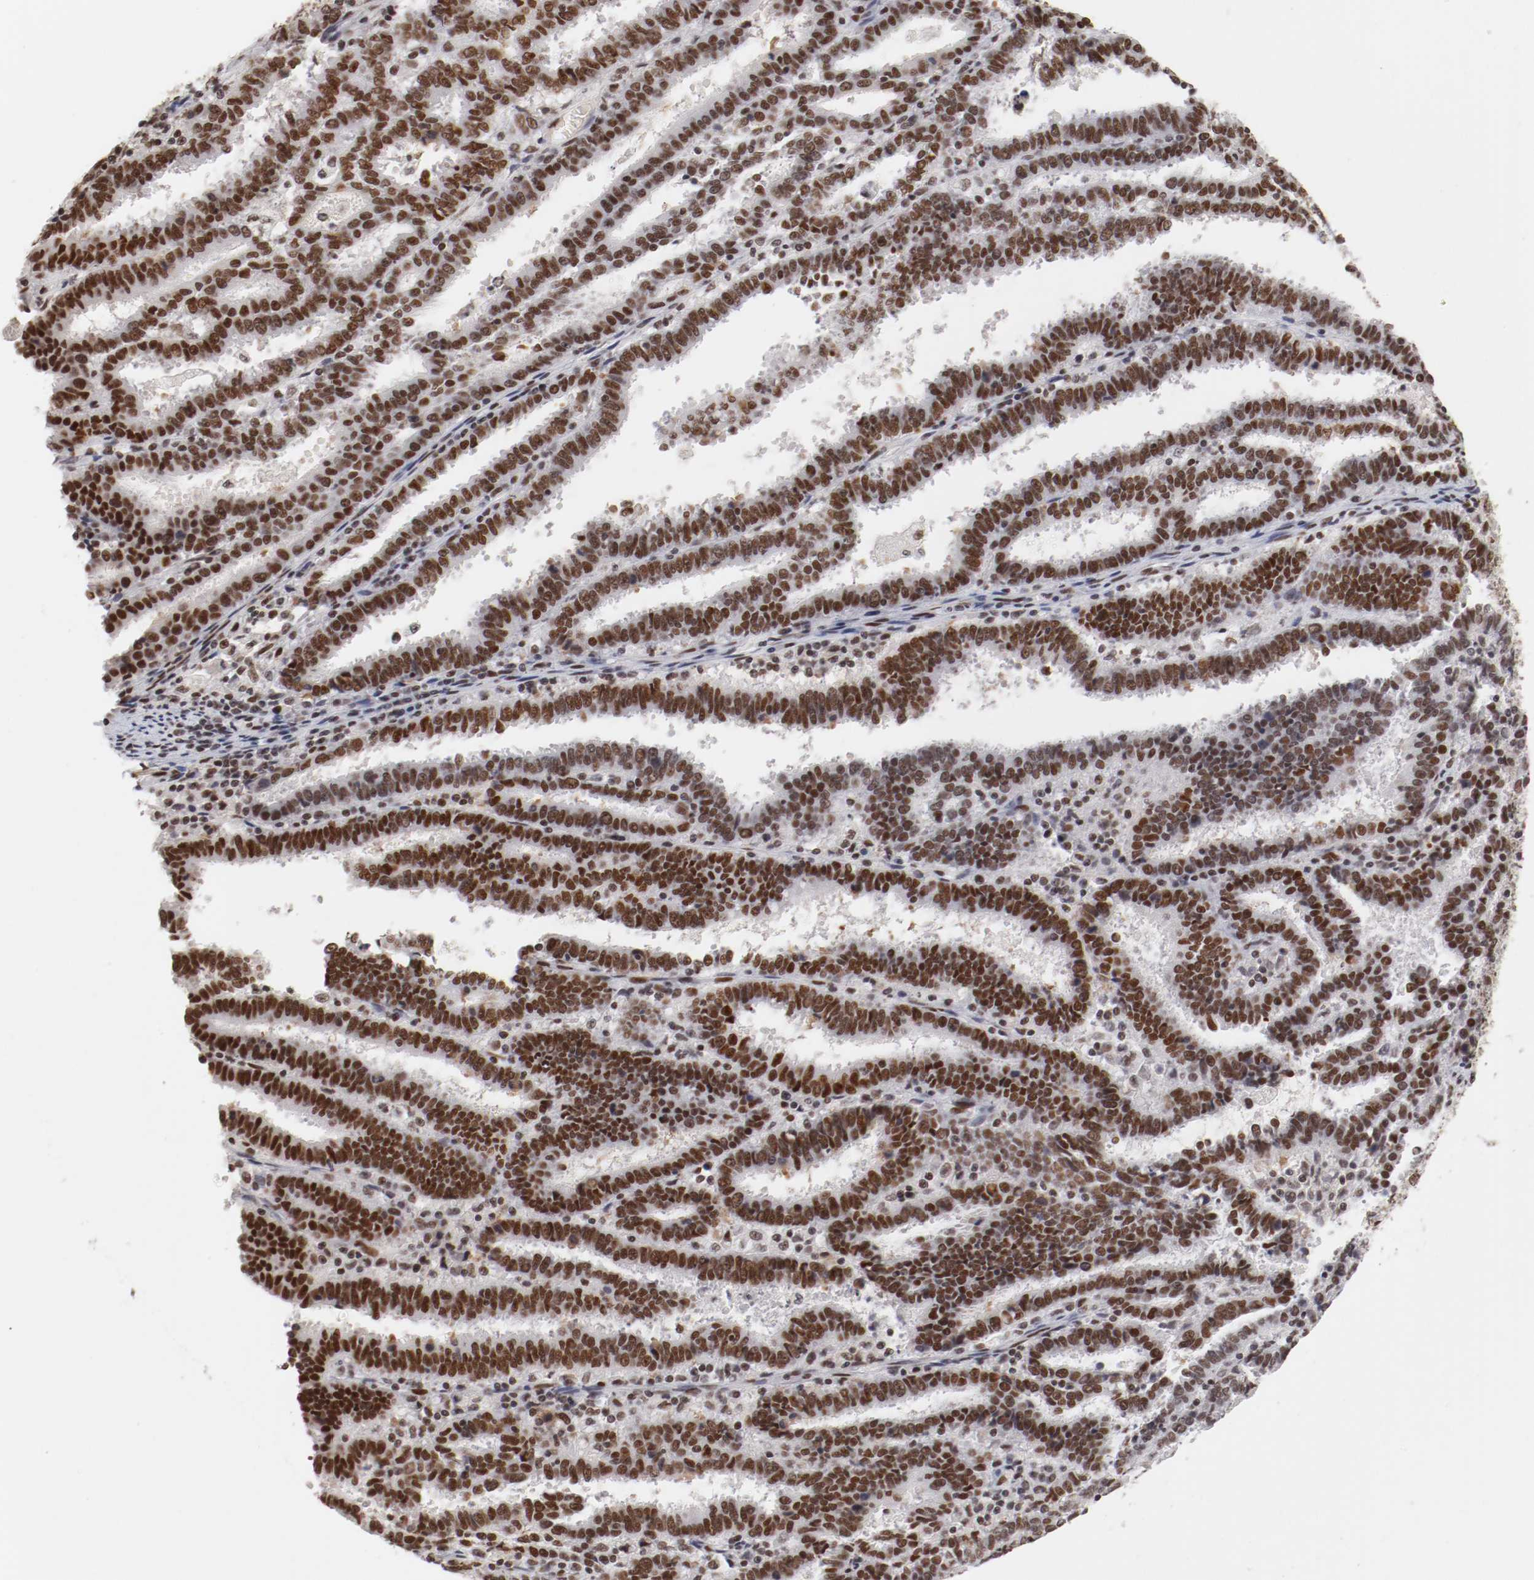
{"staining": {"intensity": "strong", "quantity": ">75%", "location": "nuclear"}, "tissue": "endometrial cancer", "cell_type": "Tumor cells", "image_type": "cancer", "snomed": [{"axis": "morphology", "description": "Adenocarcinoma, NOS"}, {"axis": "topography", "description": "Uterus"}], "caption": "High-power microscopy captured an IHC photomicrograph of endometrial cancer, revealing strong nuclear expression in about >75% of tumor cells. (DAB IHC with brightfield microscopy, high magnification).", "gene": "TP53BP1", "patient": {"sex": "female", "age": 83}}